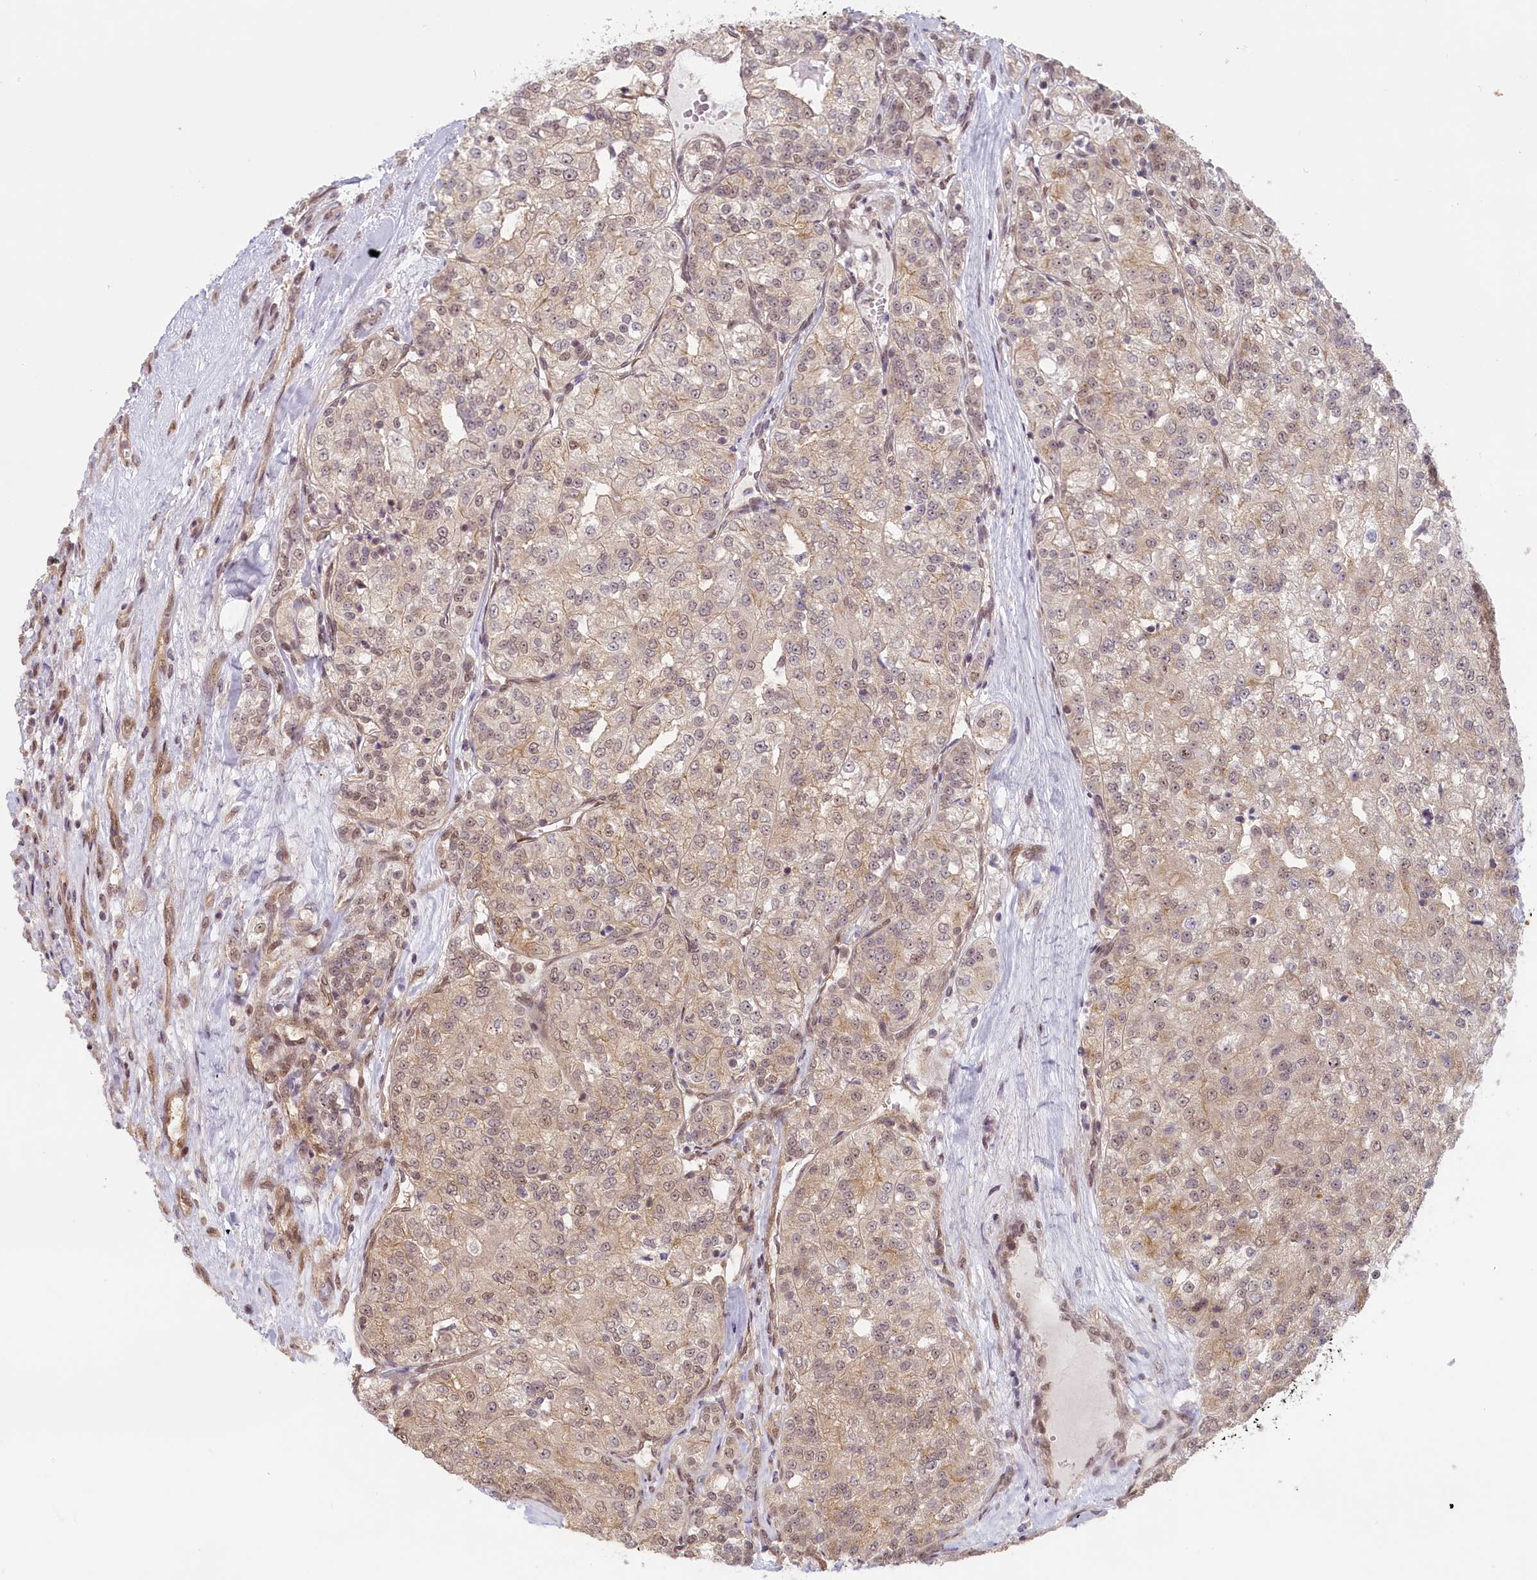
{"staining": {"intensity": "weak", "quantity": "25%-75%", "location": "cytoplasmic/membranous,nuclear"}, "tissue": "renal cancer", "cell_type": "Tumor cells", "image_type": "cancer", "snomed": [{"axis": "morphology", "description": "Adenocarcinoma, NOS"}, {"axis": "topography", "description": "Kidney"}], "caption": "Immunohistochemical staining of renal adenocarcinoma demonstrates weak cytoplasmic/membranous and nuclear protein staining in about 25%-75% of tumor cells. Immunohistochemistry (ihc) stains the protein in brown and the nuclei are stained blue.", "gene": "C19orf44", "patient": {"sex": "female", "age": 63}}